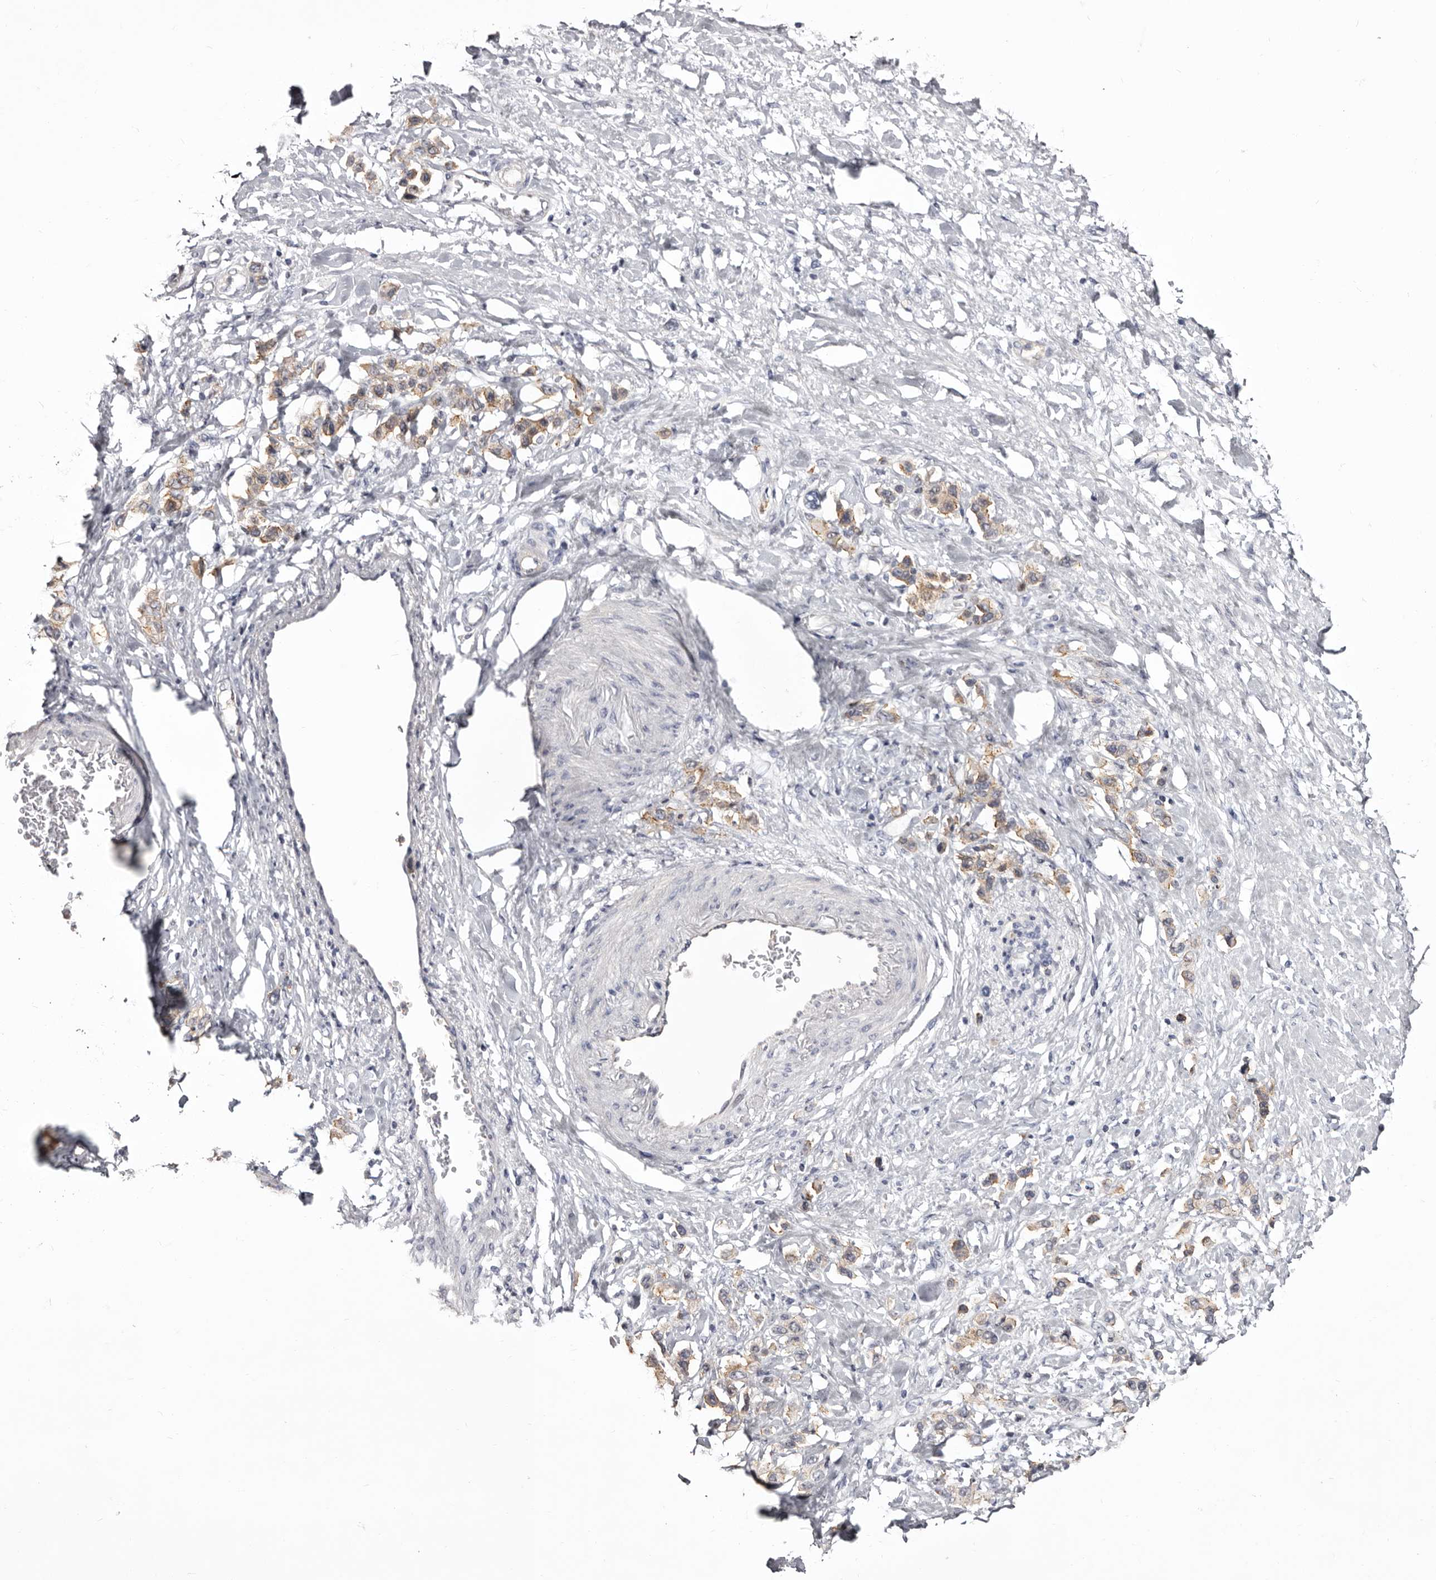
{"staining": {"intensity": "weak", "quantity": ">75%", "location": "cytoplasmic/membranous"}, "tissue": "stomach cancer", "cell_type": "Tumor cells", "image_type": "cancer", "snomed": [{"axis": "morphology", "description": "Adenocarcinoma, NOS"}, {"axis": "topography", "description": "Stomach"}], "caption": "An immunohistochemistry photomicrograph of tumor tissue is shown. Protein staining in brown shows weak cytoplasmic/membranous positivity in stomach cancer (adenocarcinoma) within tumor cells.", "gene": "LAD1", "patient": {"sex": "female", "age": 65}}